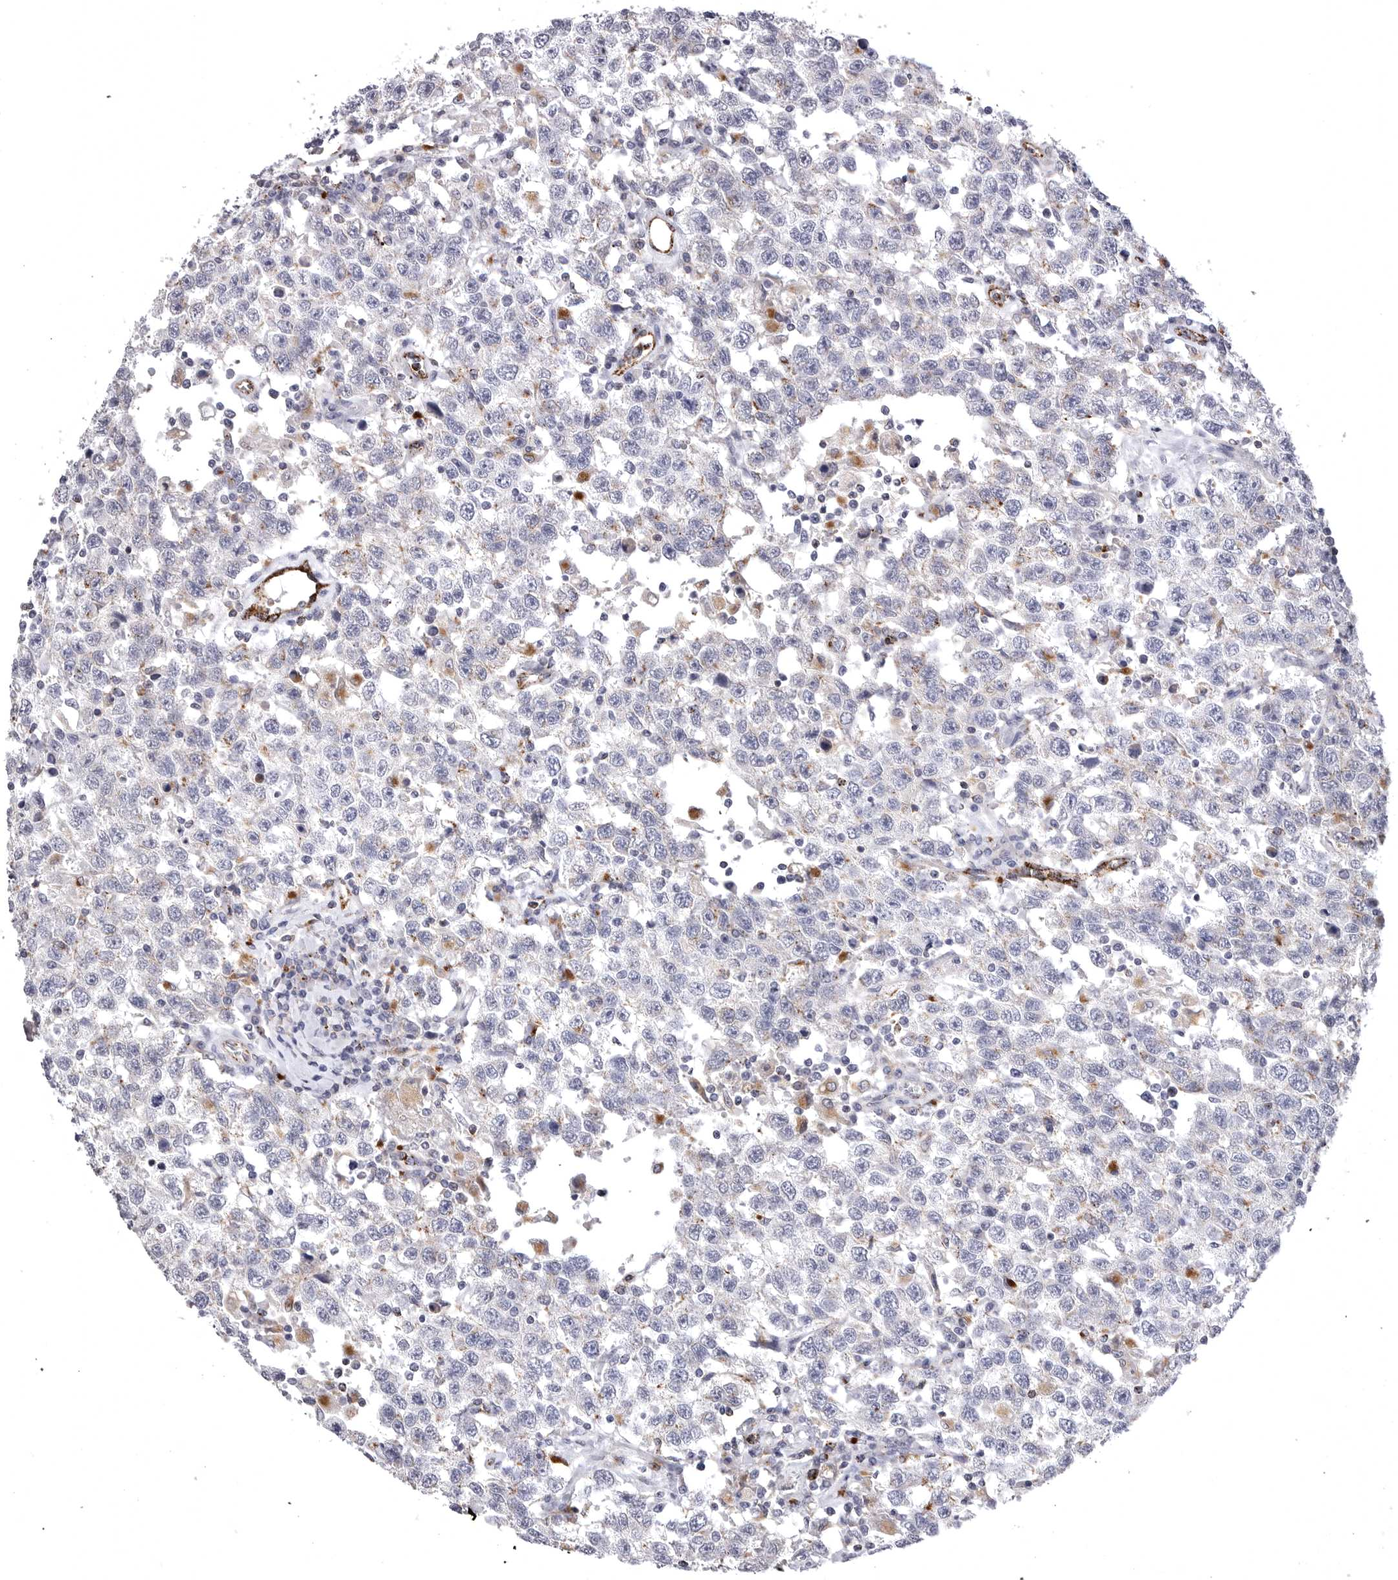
{"staining": {"intensity": "negative", "quantity": "none", "location": "none"}, "tissue": "testis cancer", "cell_type": "Tumor cells", "image_type": "cancer", "snomed": [{"axis": "morphology", "description": "Seminoma, NOS"}, {"axis": "topography", "description": "Testis"}], "caption": "IHC image of neoplastic tissue: testis cancer stained with DAB reveals no significant protein expression in tumor cells.", "gene": "PSPN", "patient": {"sex": "male", "age": 41}}